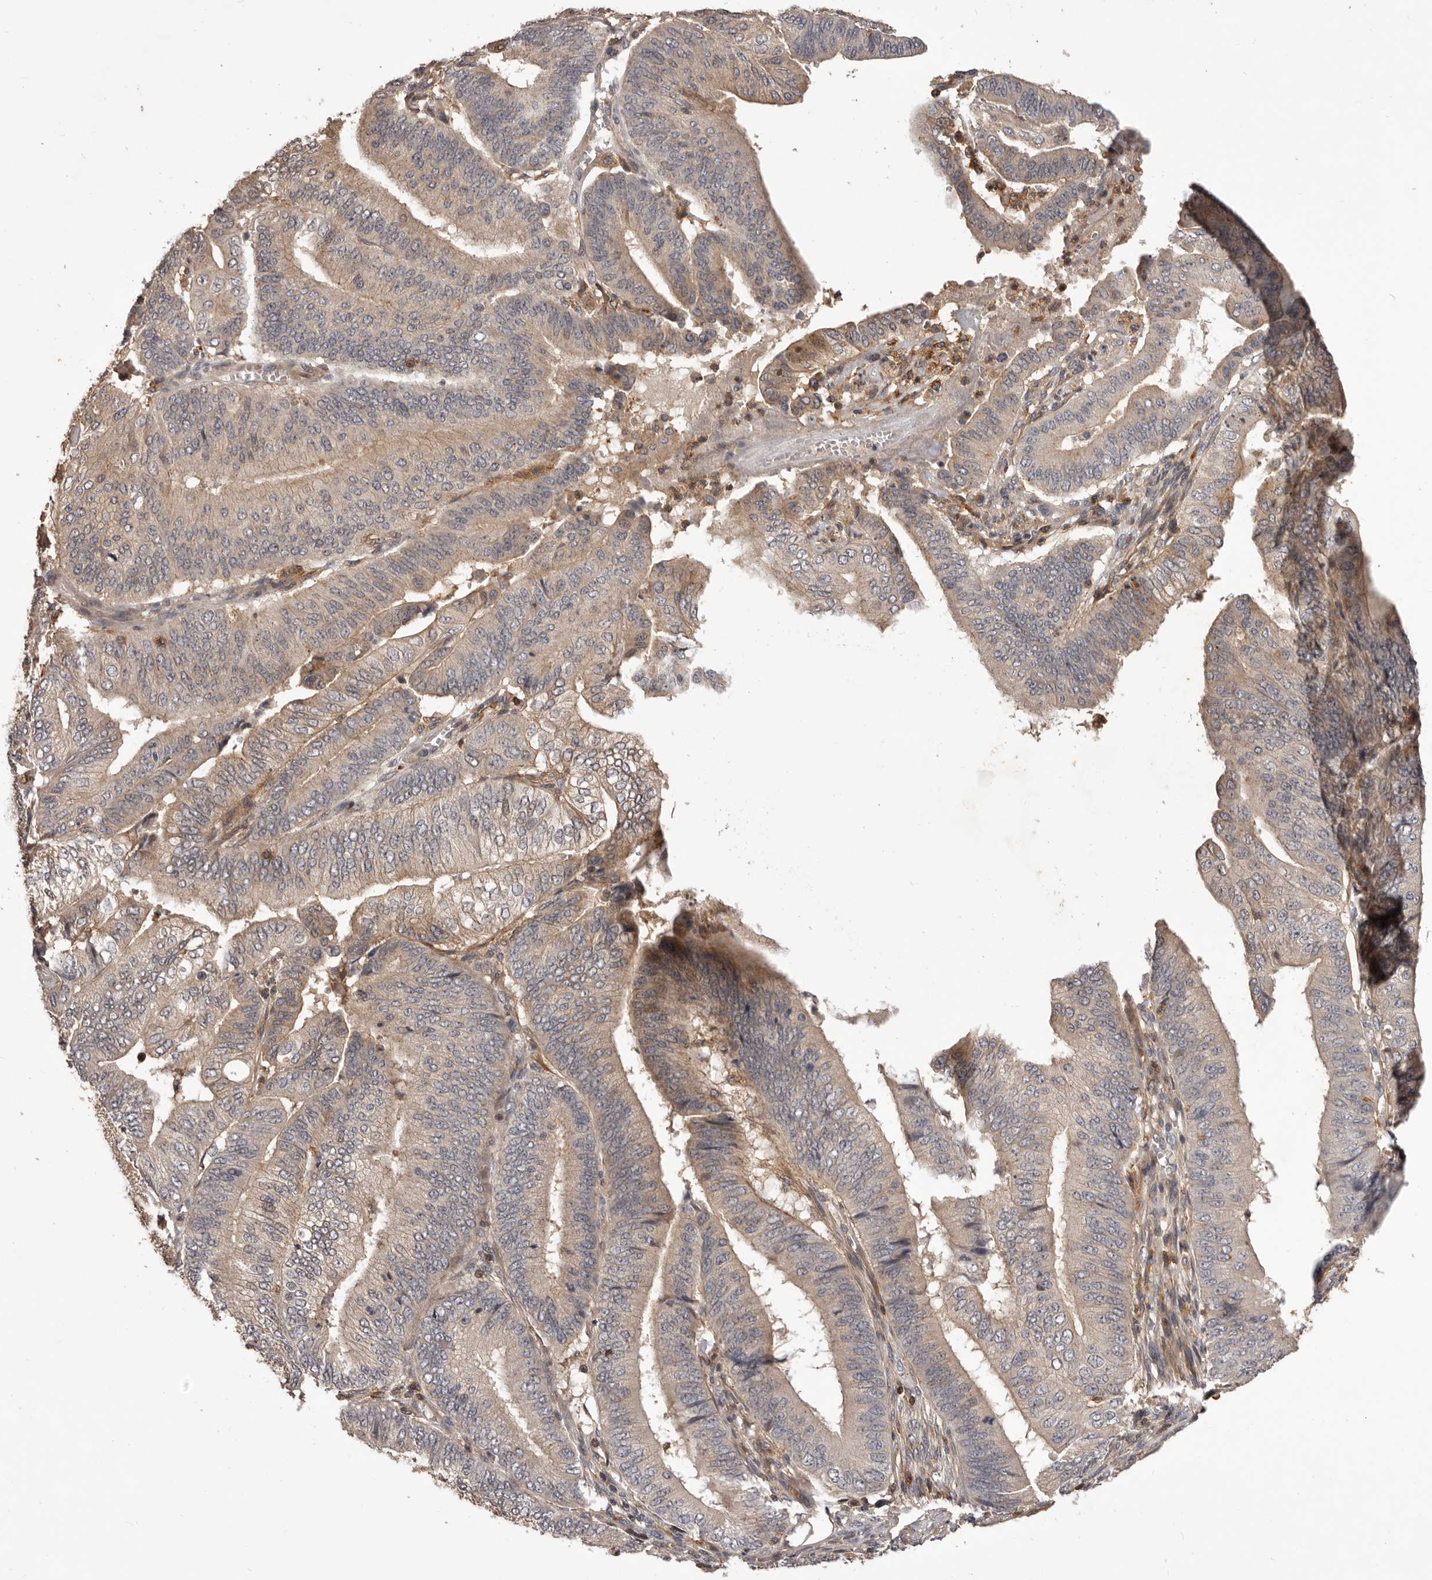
{"staining": {"intensity": "weak", "quantity": "25%-75%", "location": "cytoplasmic/membranous"}, "tissue": "pancreatic cancer", "cell_type": "Tumor cells", "image_type": "cancer", "snomed": [{"axis": "morphology", "description": "Adenocarcinoma, NOS"}, {"axis": "topography", "description": "Pancreas"}], "caption": "Protein staining demonstrates weak cytoplasmic/membranous expression in approximately 25%-75% of tumor cells in pancreatic cancer. (IHC, brightfield microscopy, high magnification).", "gene": "GLIPR2", "patient": {"sex": "female", "age": 77}}